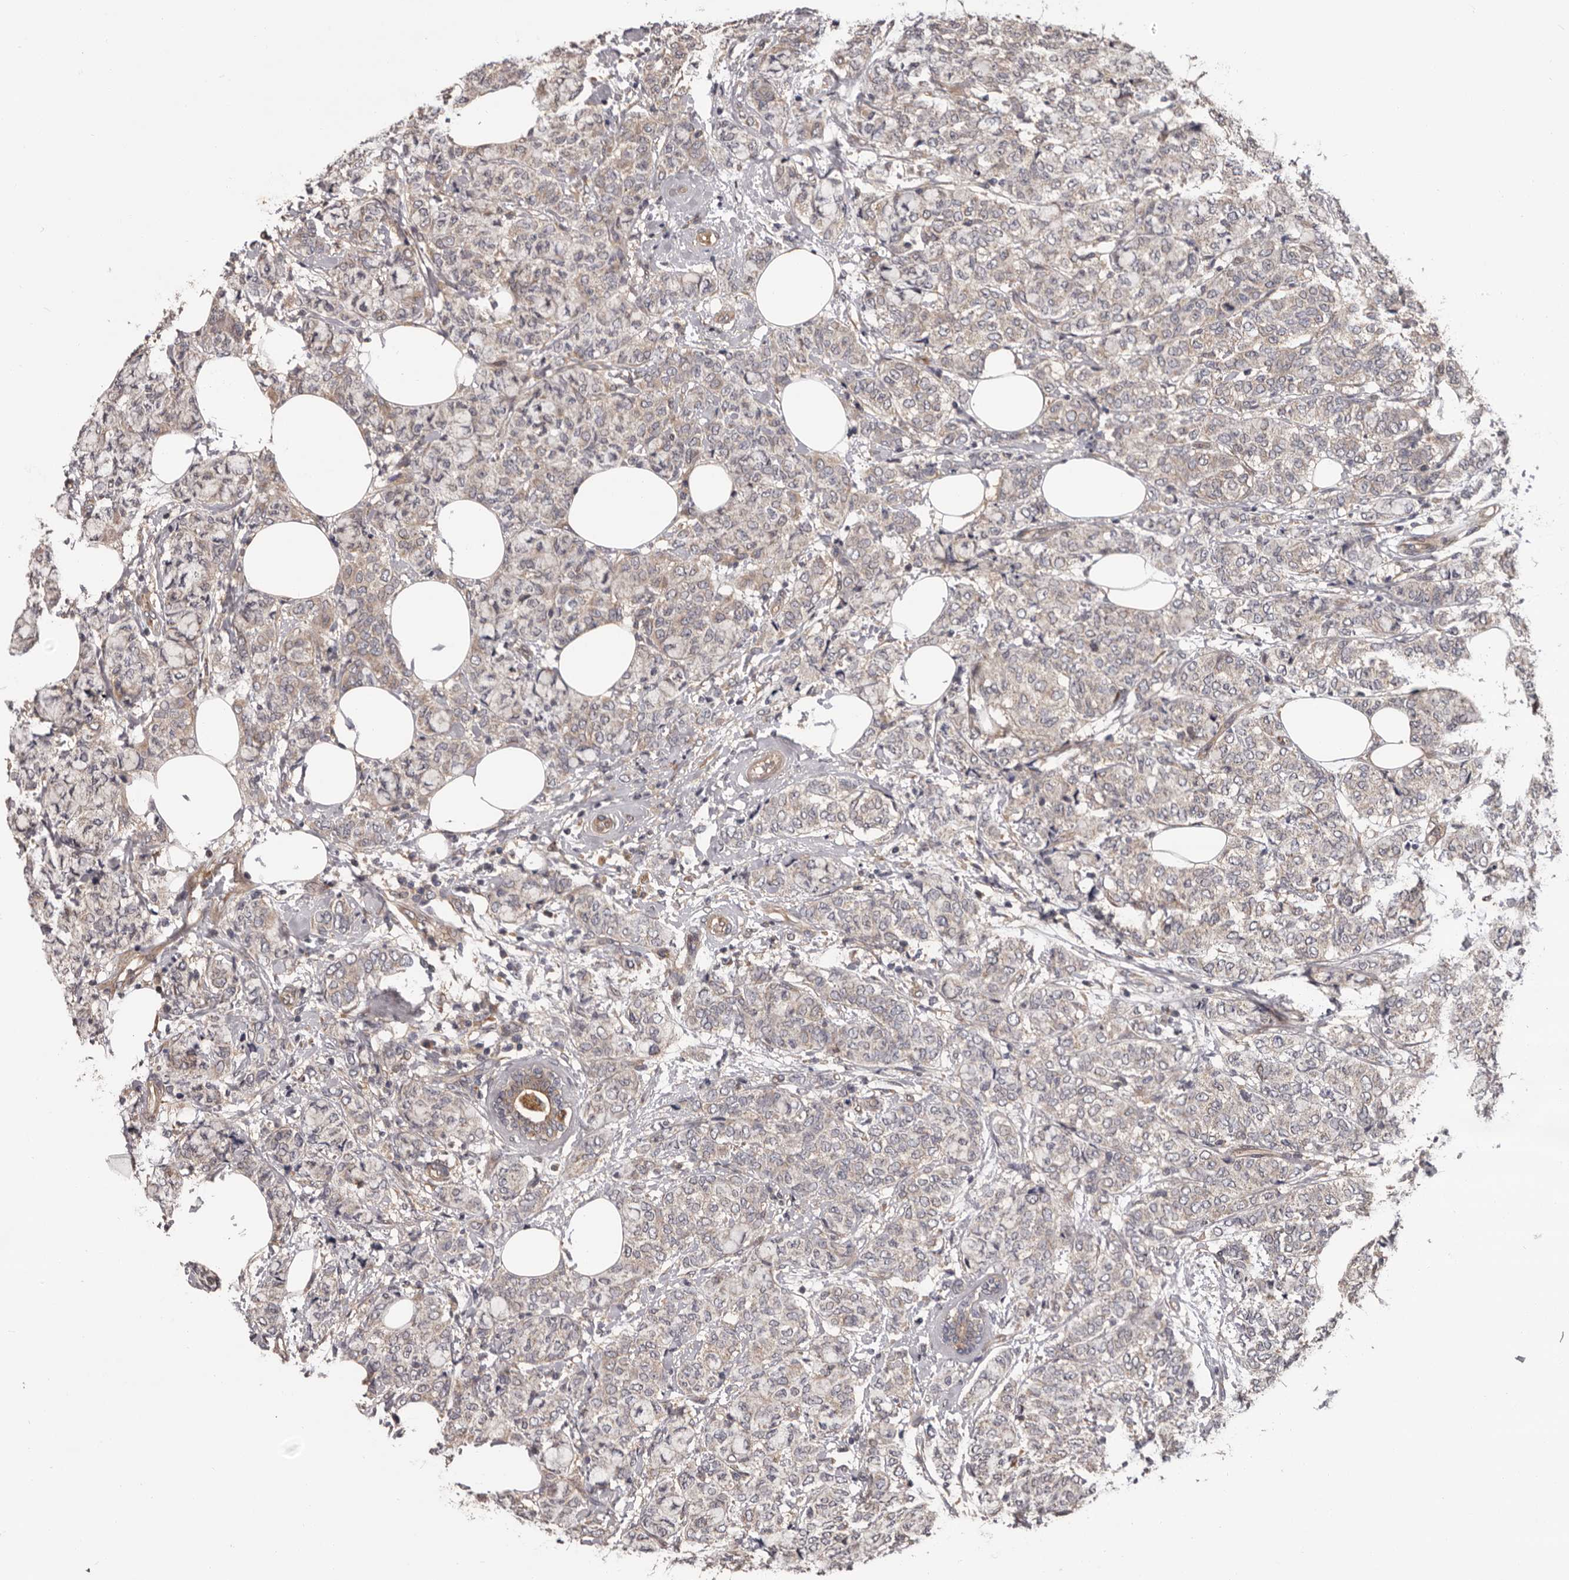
{"staining": {"intensity": "weak", "quantity": "<25%", "location": "cytoplasmic/membranous"}, "tissue": "breast cancer", "cell_type": "Tumor cells", "image_type": "cancer", "snomed": [{"axis": "morphology", "description": "Lobular carcinoma"}, {"axis": "topography", "description": "Breast"}], "caption": "Protein analysis of breast cancer (lobular carcinoma) exhibits no significant expression in tumor cells.", "gene": "PRKD1", "patient": {"sex": "female", "age": 60}}